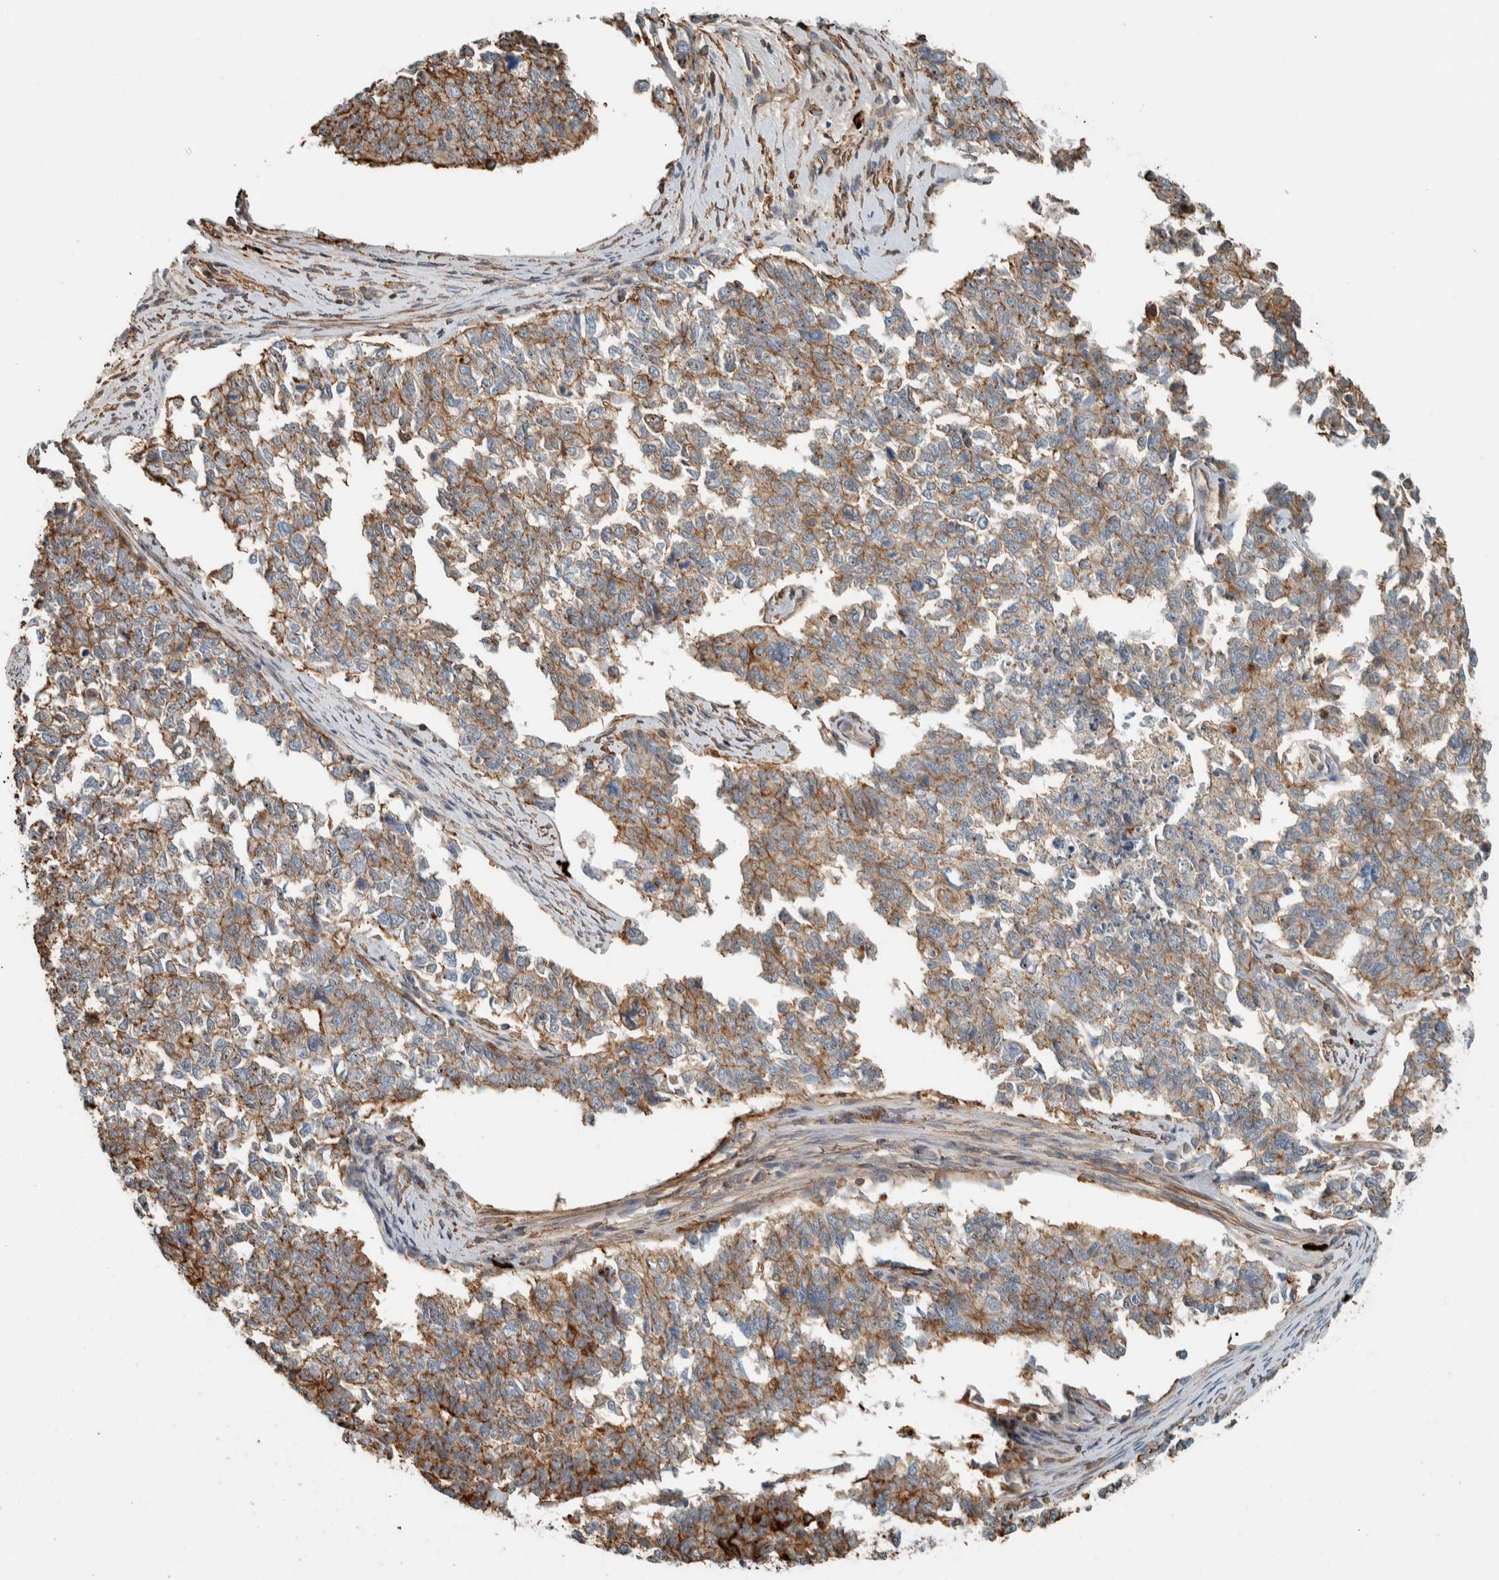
{"staining": {"intensity": "moderate", "quantity": ">75%", "location": "cytoplasmic/membranous"}, "tissue": "cervical cancer", "cell_type": "Tumor cells", "image_type": "cancer", "snomed": [{"axis": "morphology", "description": "Squamous cell carcinoma, NOS"}, {"axis": "topography", "description": "Cervix"}], "caption": "IHC micrograph of cervical squamous cell carcinoma stained for a protein (brown), which reveals medium levels of moderate cytoplasmic/membranous staining in approximately >75% of tumor cells.", "gene": "CTBP2", "patient": {"sex": "female", "age": 63}}